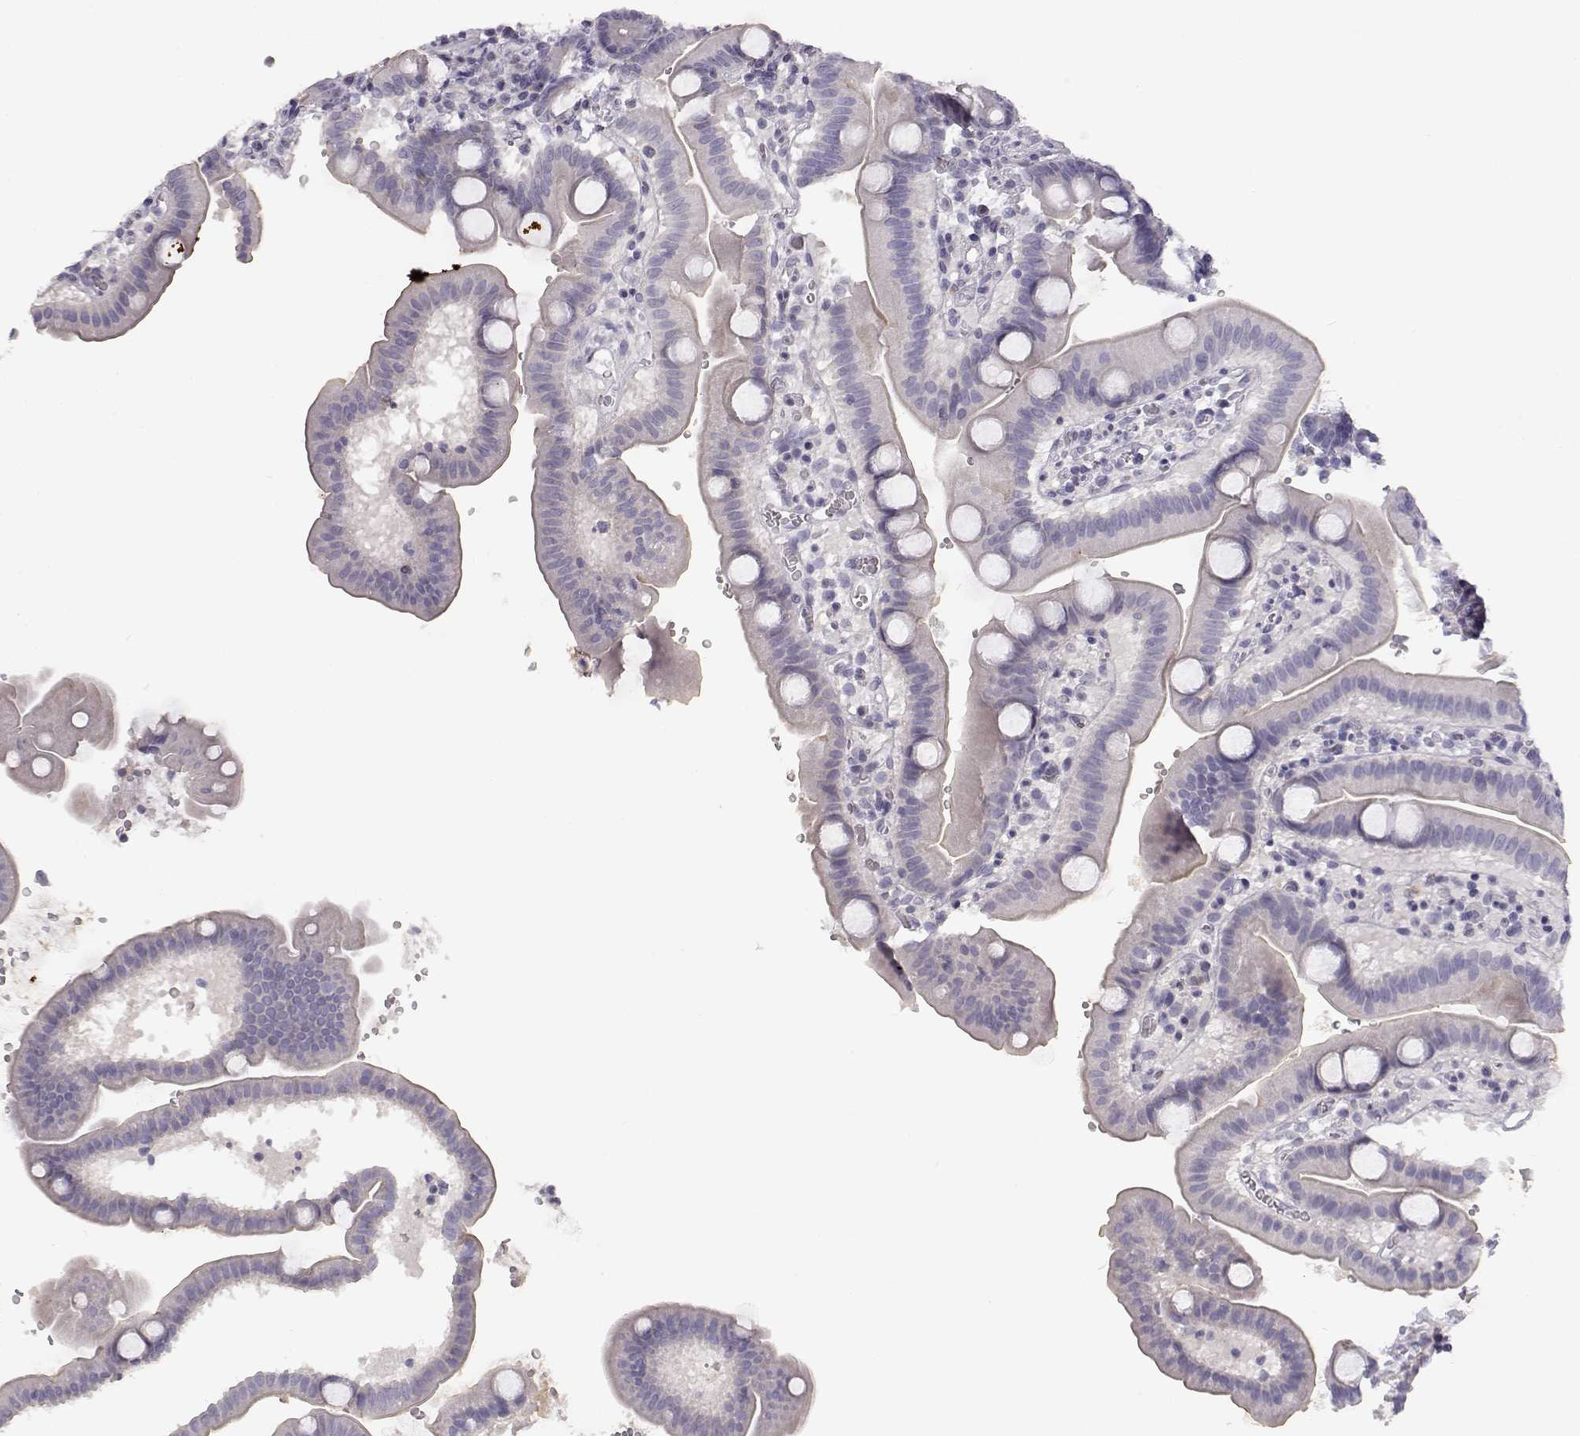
{"staining": {"intensity": "negative", "quantity": "none", "location": "none"}, "tissue": "duodenum", "cell_type": "Glandular cells", "image_type": "normal", "snomed": [{"axis": "morphology", "description": "Normal tissue, NOS"}, {"axis": "topography", "description": "Duodenum"}], "caption": "Histopathology image shows no significant protein positivity in glandular cells of normal duodenum. (DAB (3,3'-diaminobenzidine) immunohistochemistry (IHC) with hematoxylin counter stain).", "gene": "MYCBPAP", "patient": {"sex": "male", "age": 59}}